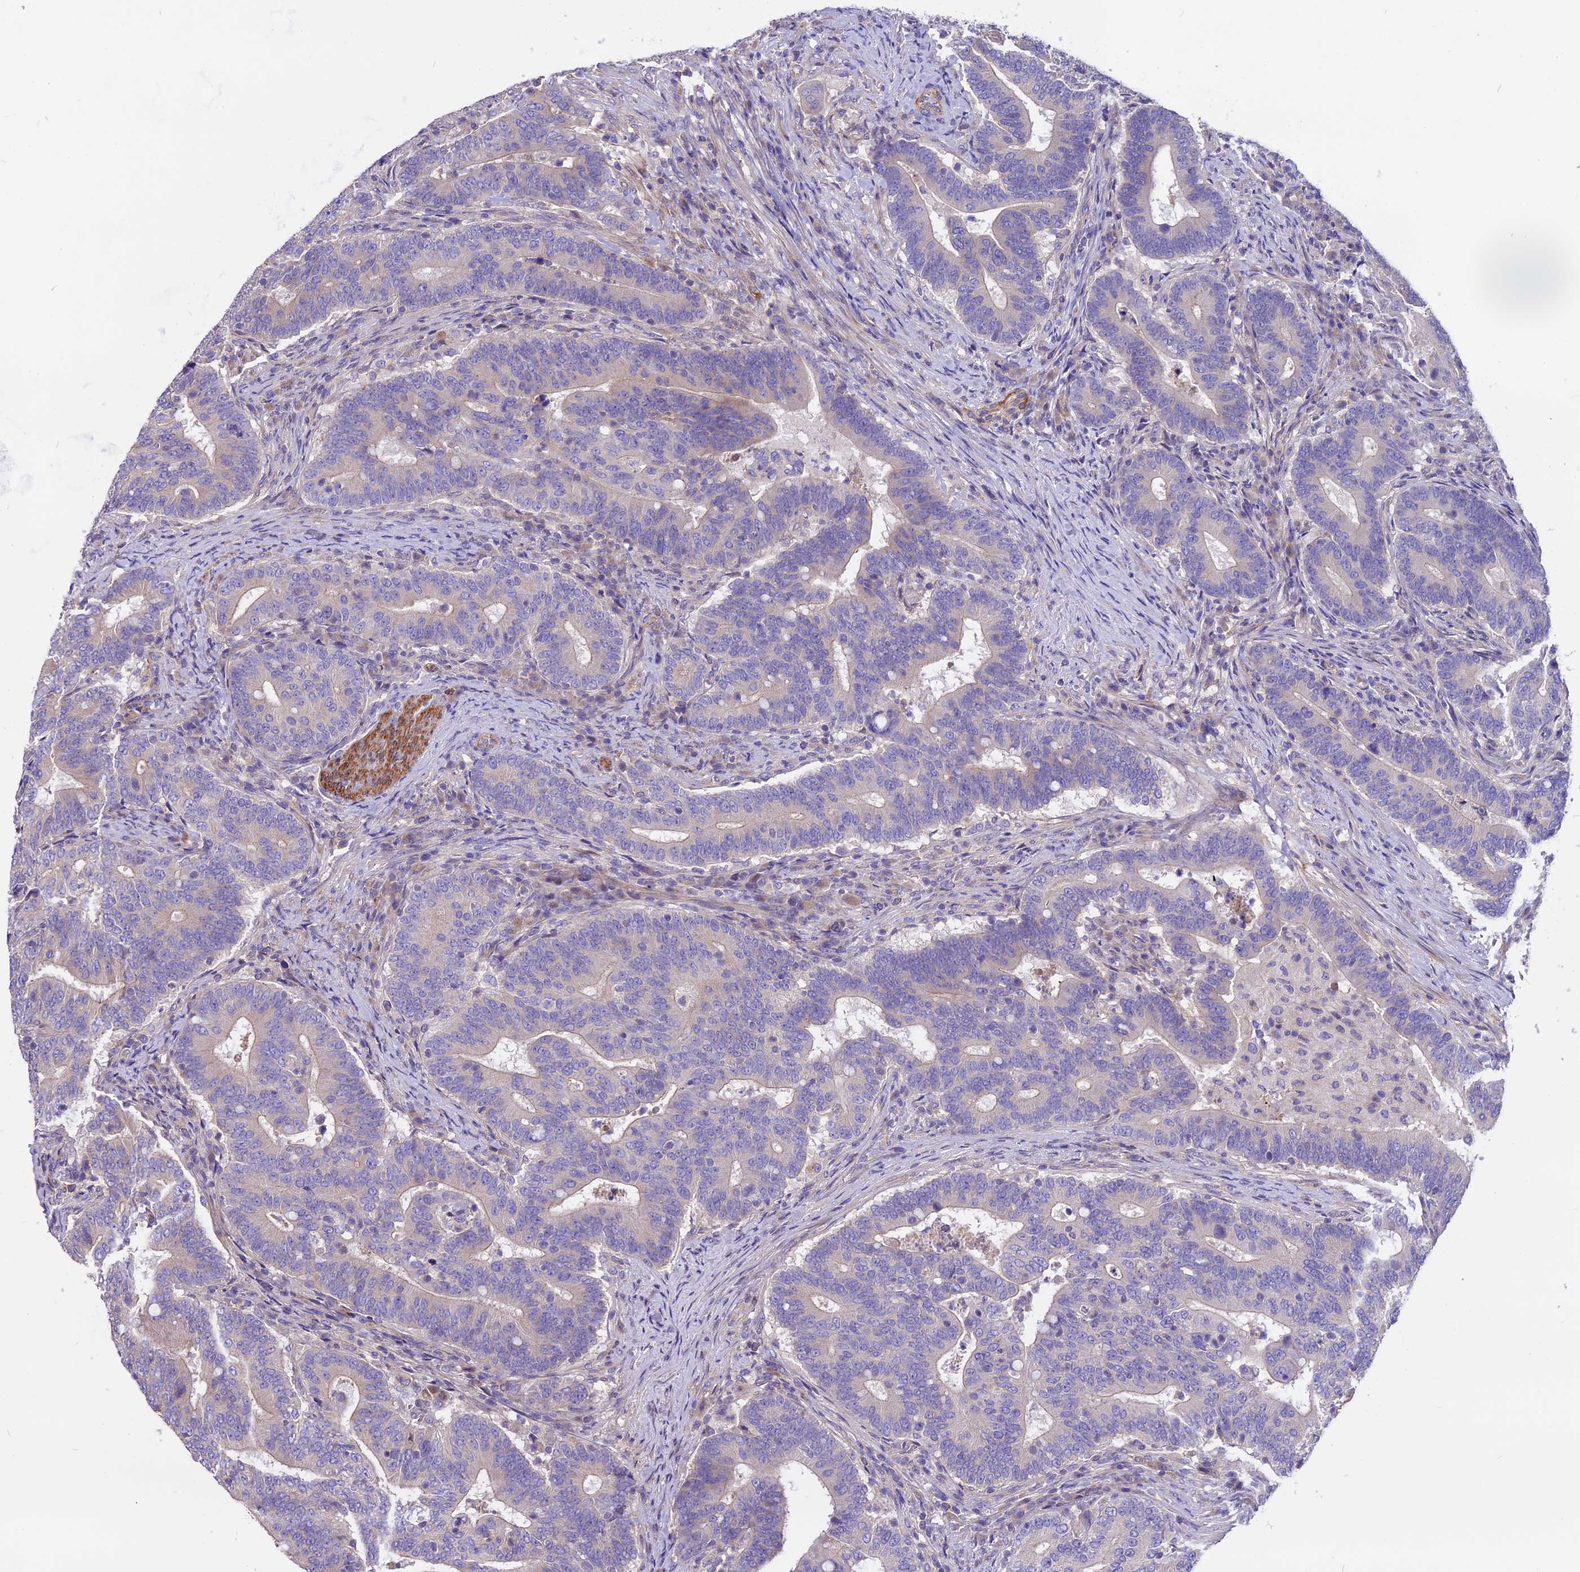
{"staining": {"intensity": "negative", "quantity": "none", "location": "none"}, "tissue": "colorectal cancer", "cell_type": "Tumor cells", "image_type": "cancer", "snomed": [{"axis": "morphology", "description": "Adenocarcinoma, NOS"}, {"axis": "topography", "description": "Colon"}], "caption": "Tumor cells are negative for brown protein staining in colorectal adenocarcinoma.", "gene": "ANO3", "patient": {"sex": "female", "age": 66}}